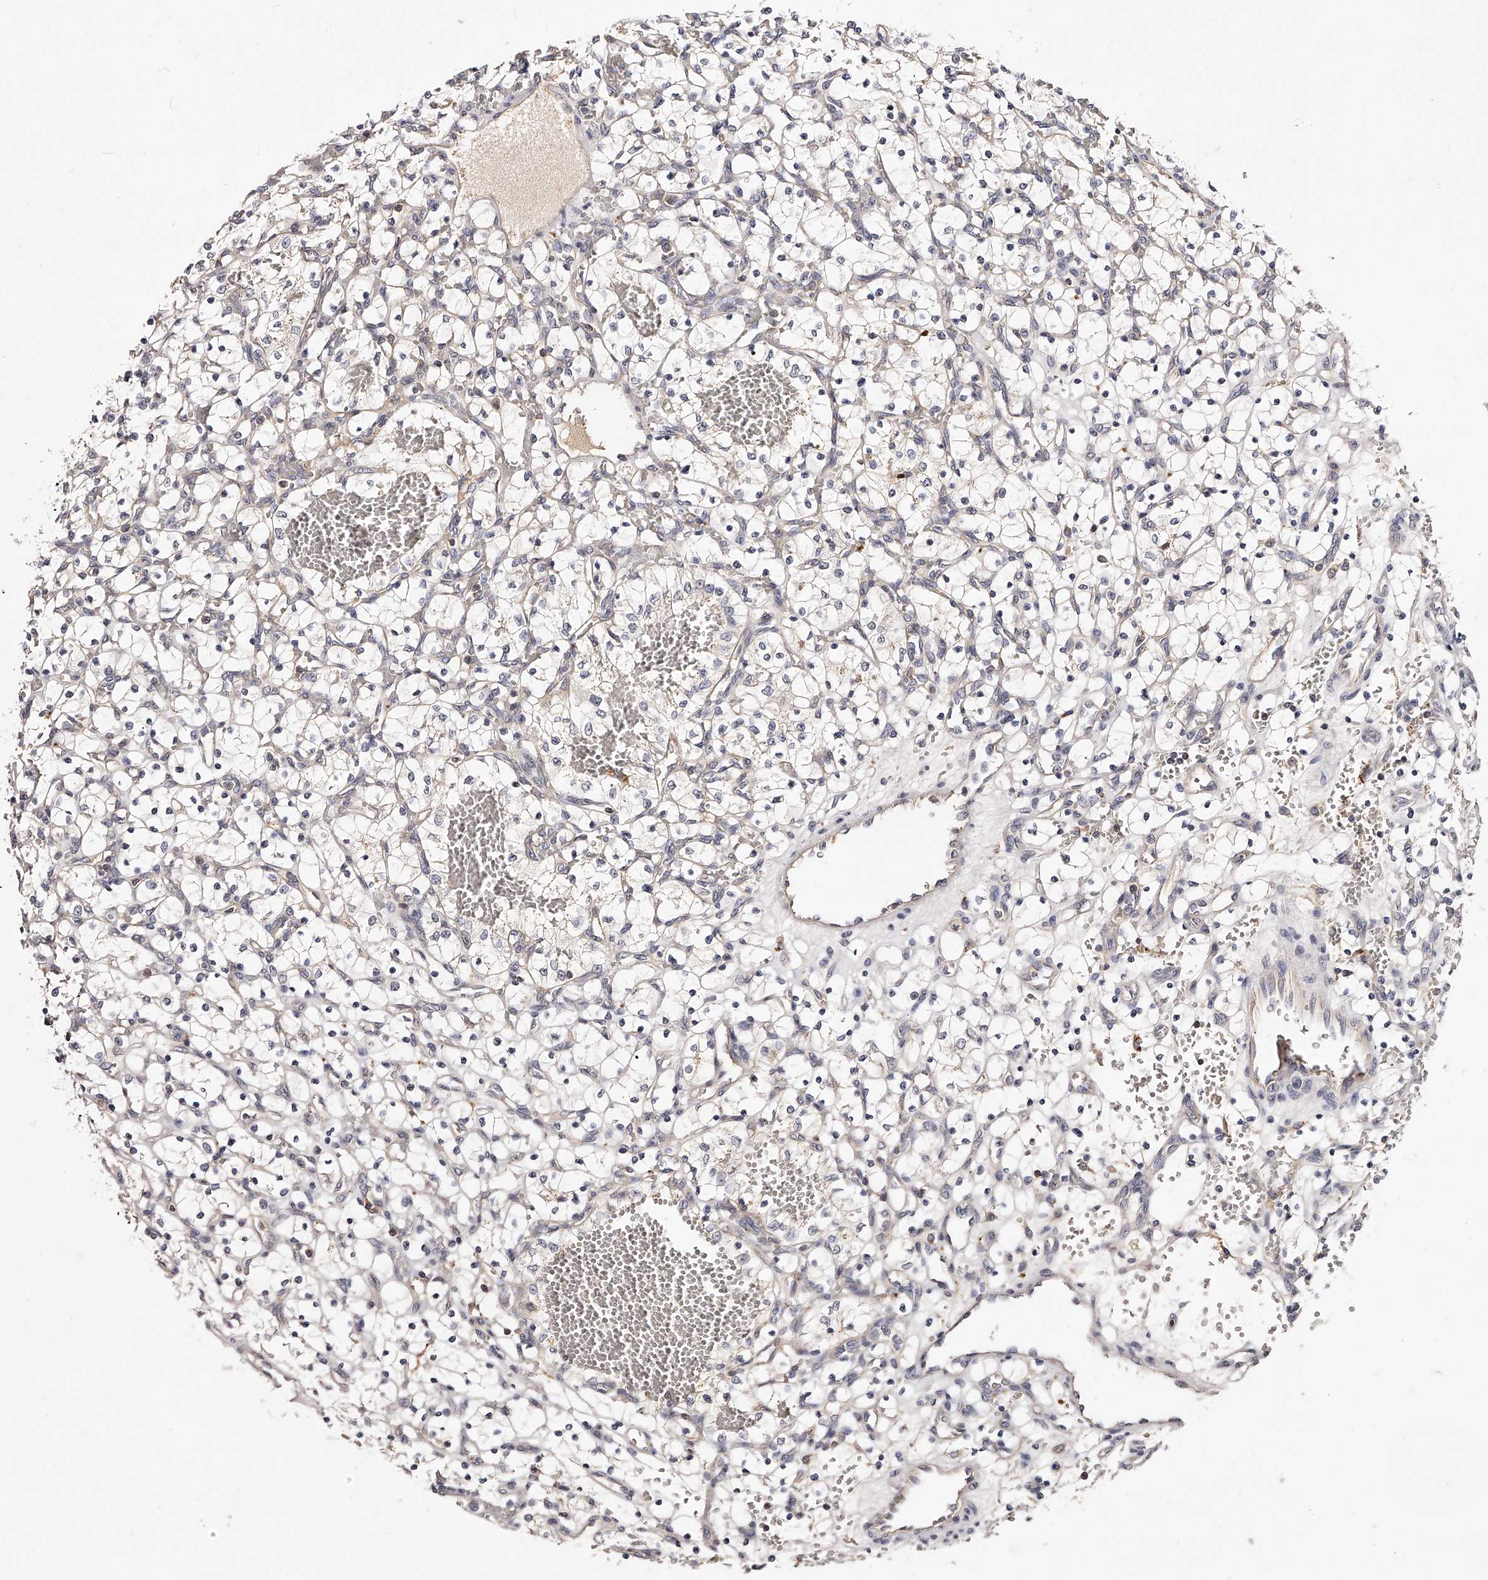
{"staining": {"intensity": "negative", "quantity": "none", "location": "none"}, "tissue": "renal cancer", "cell_type": "Tumor cells", "image_type": "cancer", "snomed": [{"axis": "morphology", "description": "Adenocarcinoma, NOS"}, {"axis": "topography", "description": "Kidney"}], "caption": "The micrograph shows no staining of tumor cells in renal cancer (adenocarcinoma). (DAB immunohistochemistry (IHC), high magnification).", "gene": "PHACTR1", "patient": {"sex": "female", "age": 69}}